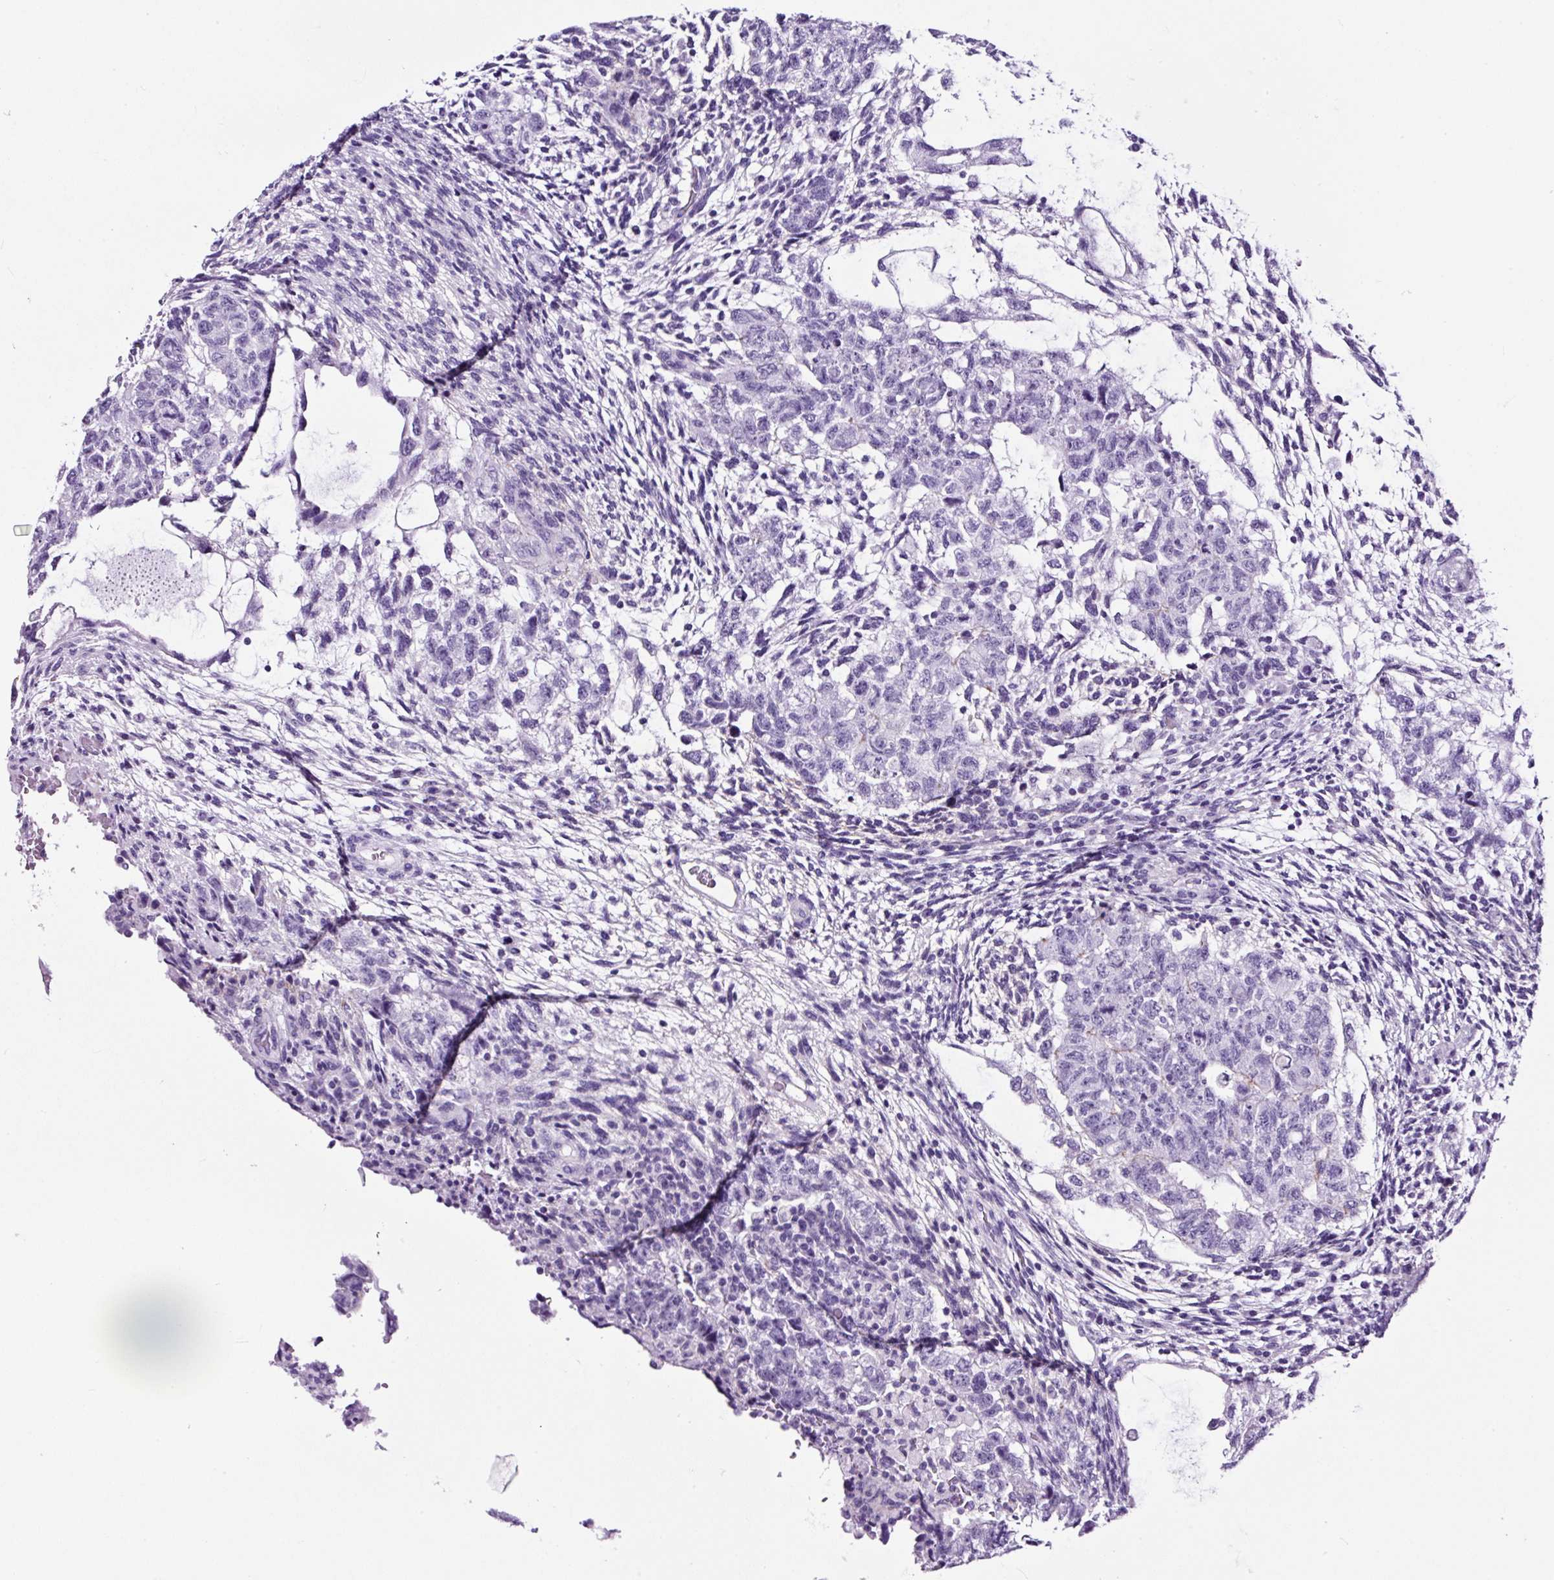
{"staining": {"intensity": "negative", "quantity": "none", "location": "none"}, "tissue": "testis cancer", "cell_type": "Tumor cells", "image_type": "cancer", "snomed": [{"axis": "morphology", "description": "Normal tissue, NOS"}, {"axis": "morphology", "description": "Carcinoma, Embryonal, NOS"}, {"axis": "topography", "description": "Testis"}], "caption": "IHC of testis embryonal carcinoma exhibits no positivity in tumor cells.", "gene": "TAFA3", "patient": {"sex": "male", "age": 36}}